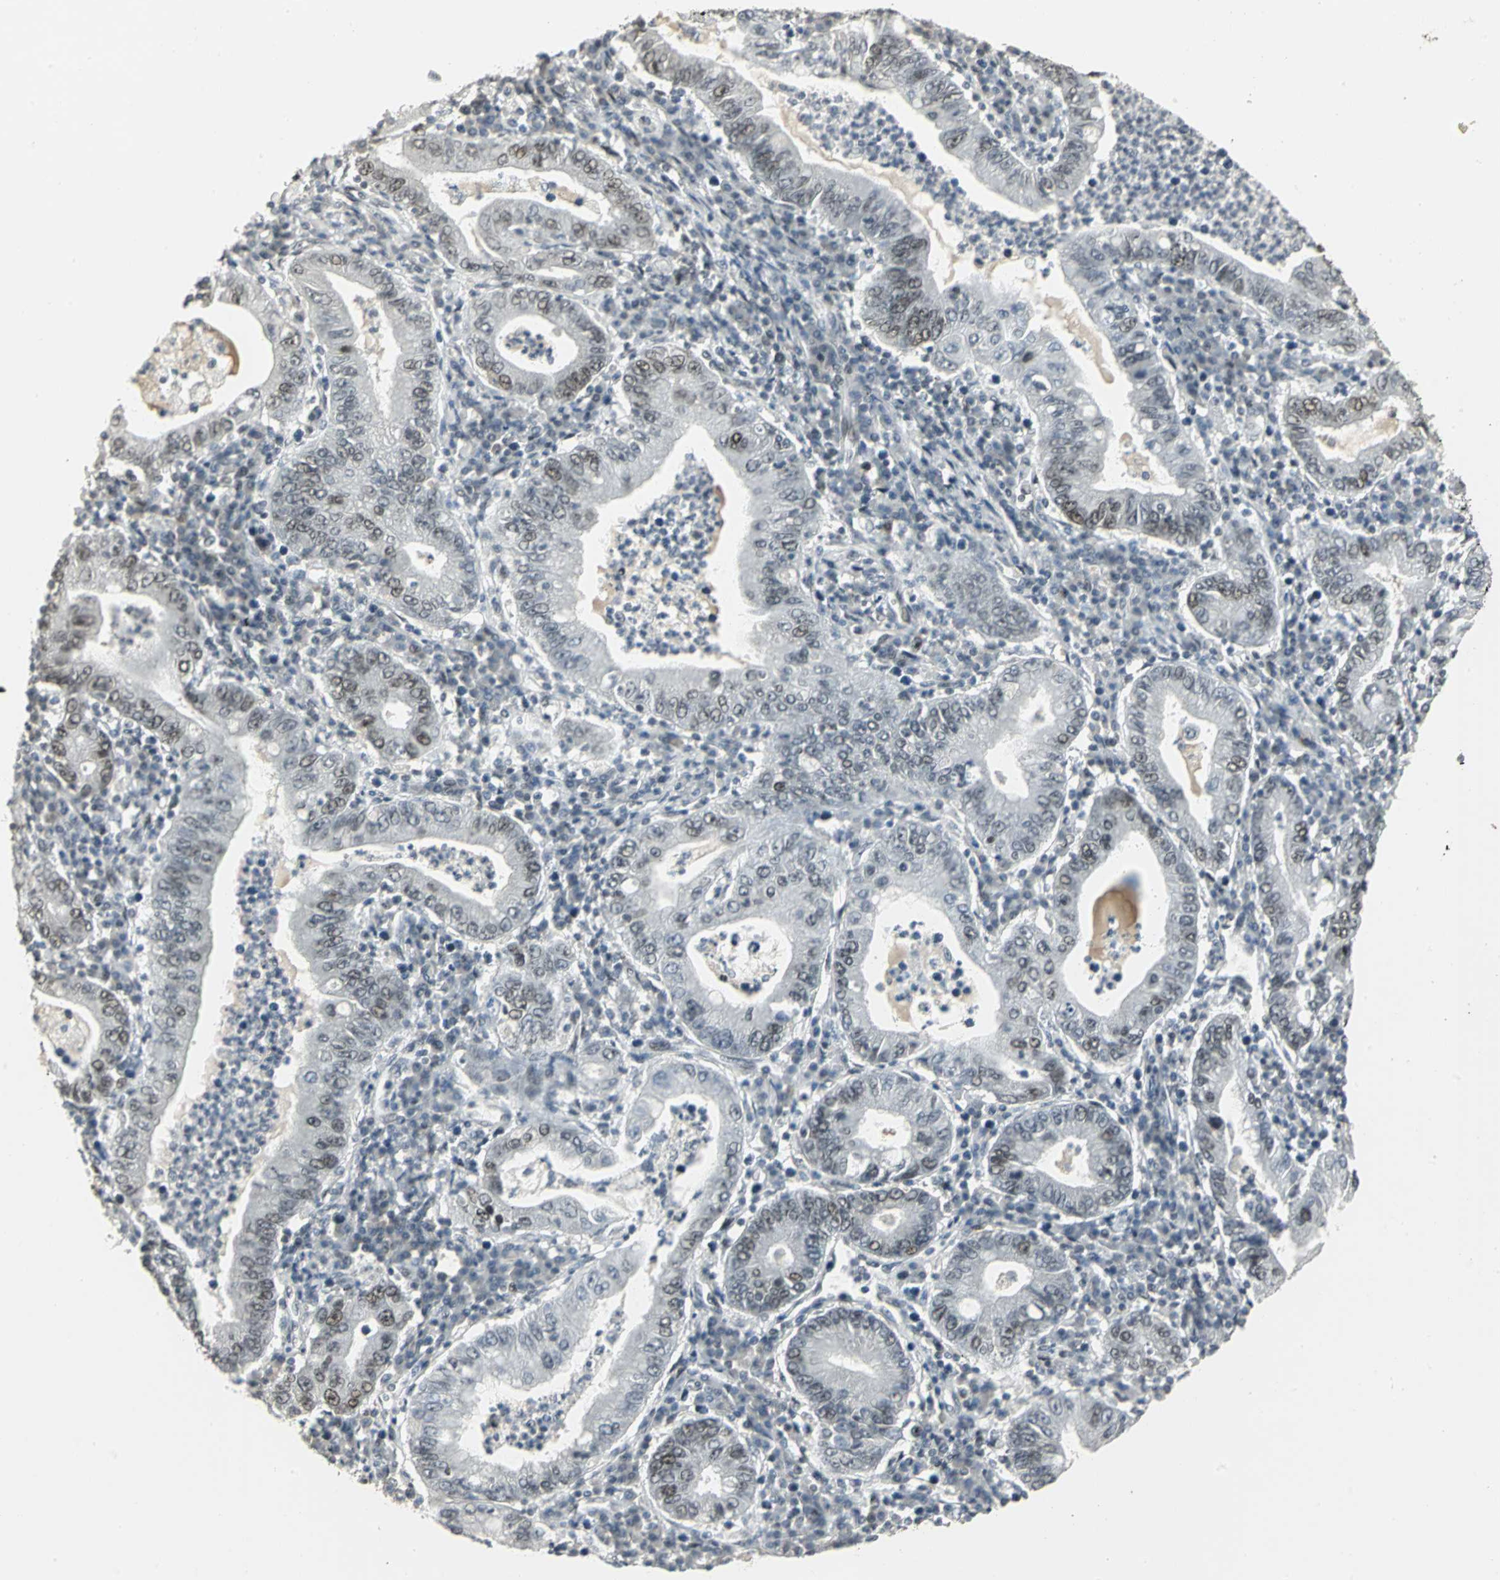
{"staining": {"intensity": "weak", "quantity": "25%-75%", "location": "nuclear"}, "tissue": "stomach cancer", "cell_type": "Tumor cells", "image_type": "cancer", "snomed": [{"axis": "morphology", "description": "Normal tissue, NOS"}, {"axis": "morphology", "description": "Adenocarcinoma, NOS"}, {"axis": "topography", "description": "Esophagus"}, {"axis": "topography", "description": "Stomach, upper"}, {"axis": "topography", "description": "Peripheral nerve tissue"}], "caption": "Immunohistochemistry (DAB) staining of human stomach adenocarcinoma exhibits weak nuclear protein staining in approximately 25%-75% of tumor cells. Nuclei are stained in blue.", "gene": "CBX3", "patient": {"sex": "male", "age": 62}}